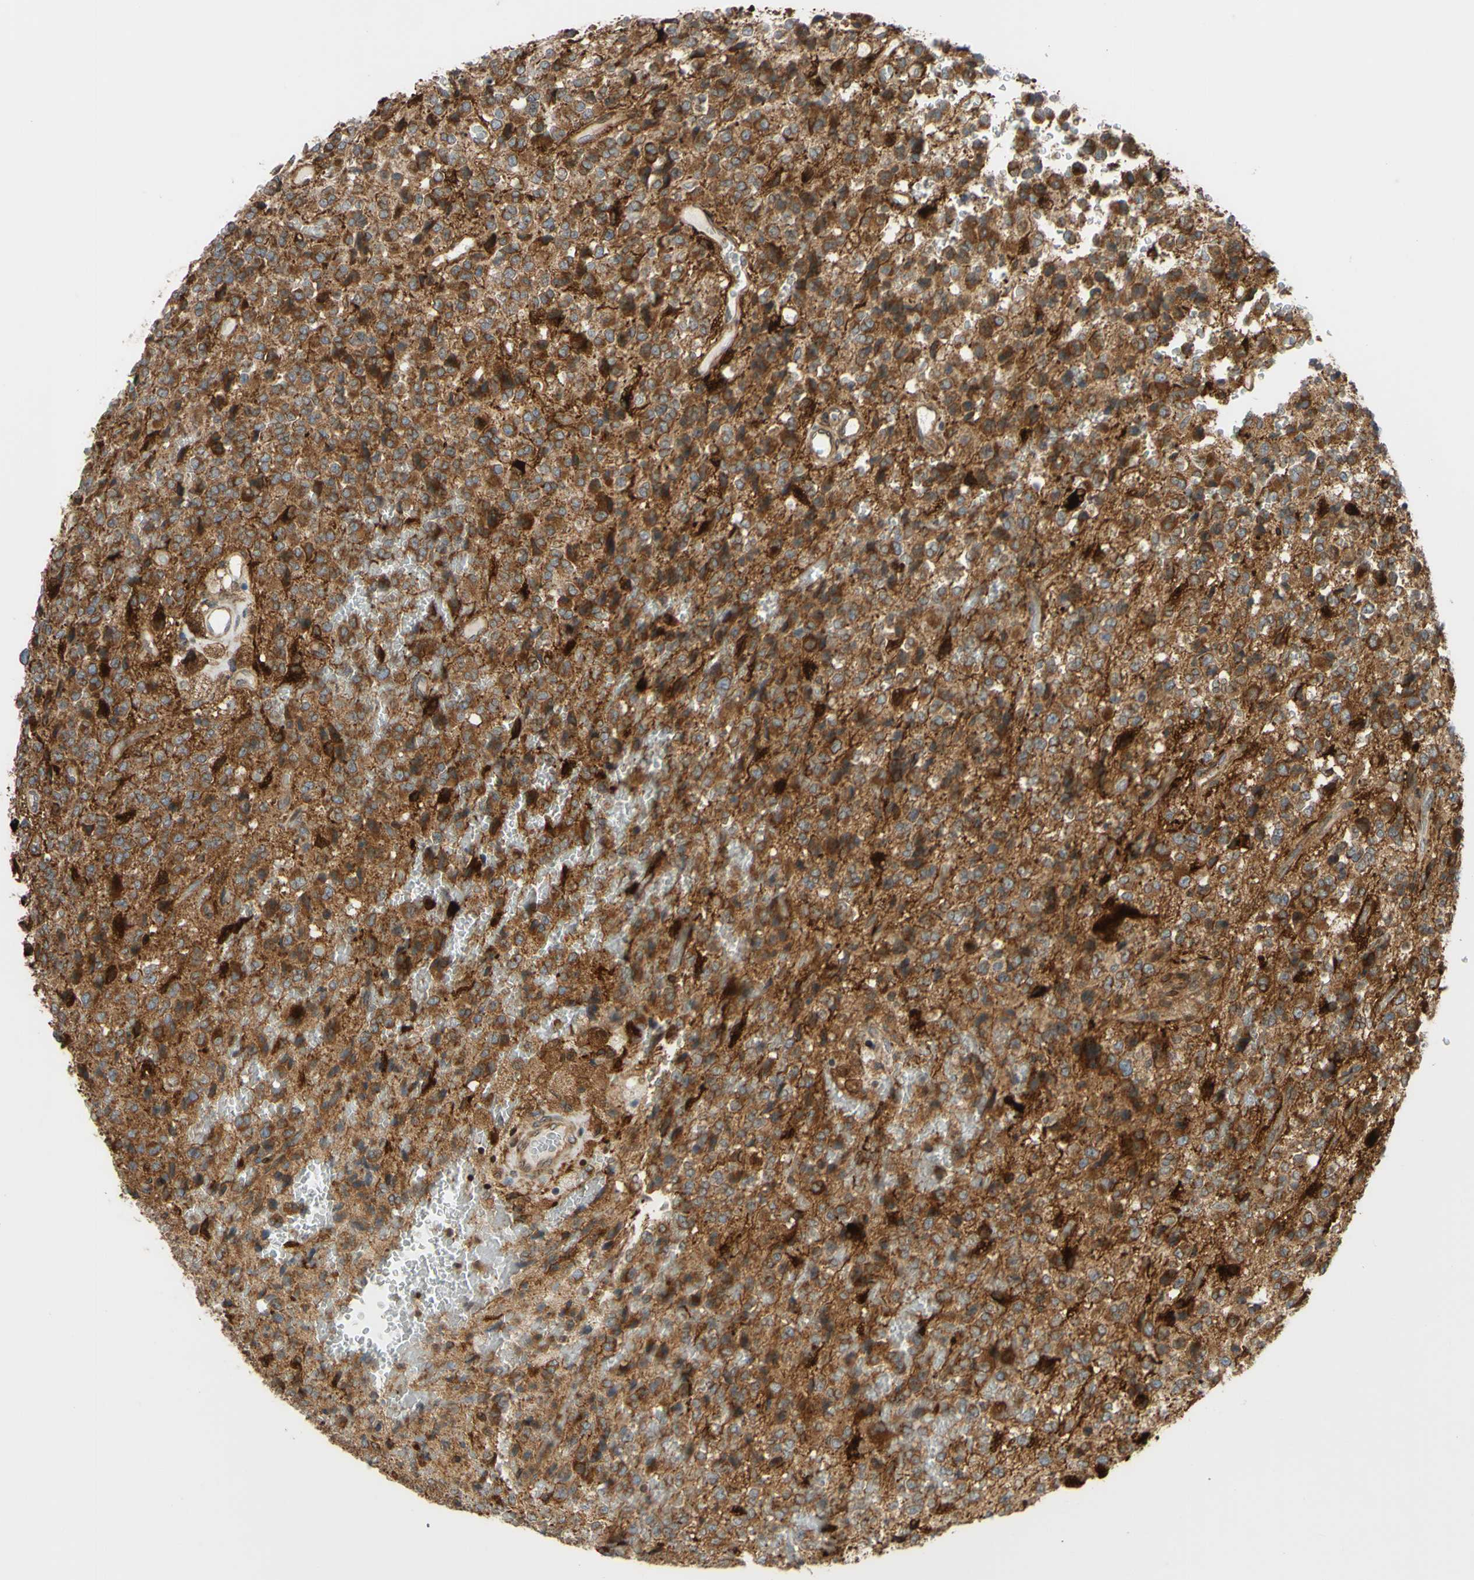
{"staining": {"intensity": "strong", "quantity": ">75%", "location": "cytoplasmic/membranous"}, "tissue": "glioma", "cell_type": "Tumor cells", "image_type": "cancer", "snomed": [{"axis": "morphology", "description": "Glioma, malignant, High grade"}, {"axis": "topography", "description": "pancreas cauda"}], "caption": "Malignant high-grade glioma tissue demonstrates strong cytoplasmic/membranous positivity in about >75% of tumor cells The protein of interest is shown in brown color, while the nuclei are stained blue.", "gene": "PRAF2", "patient": {"sex": "male", "age": 60}}